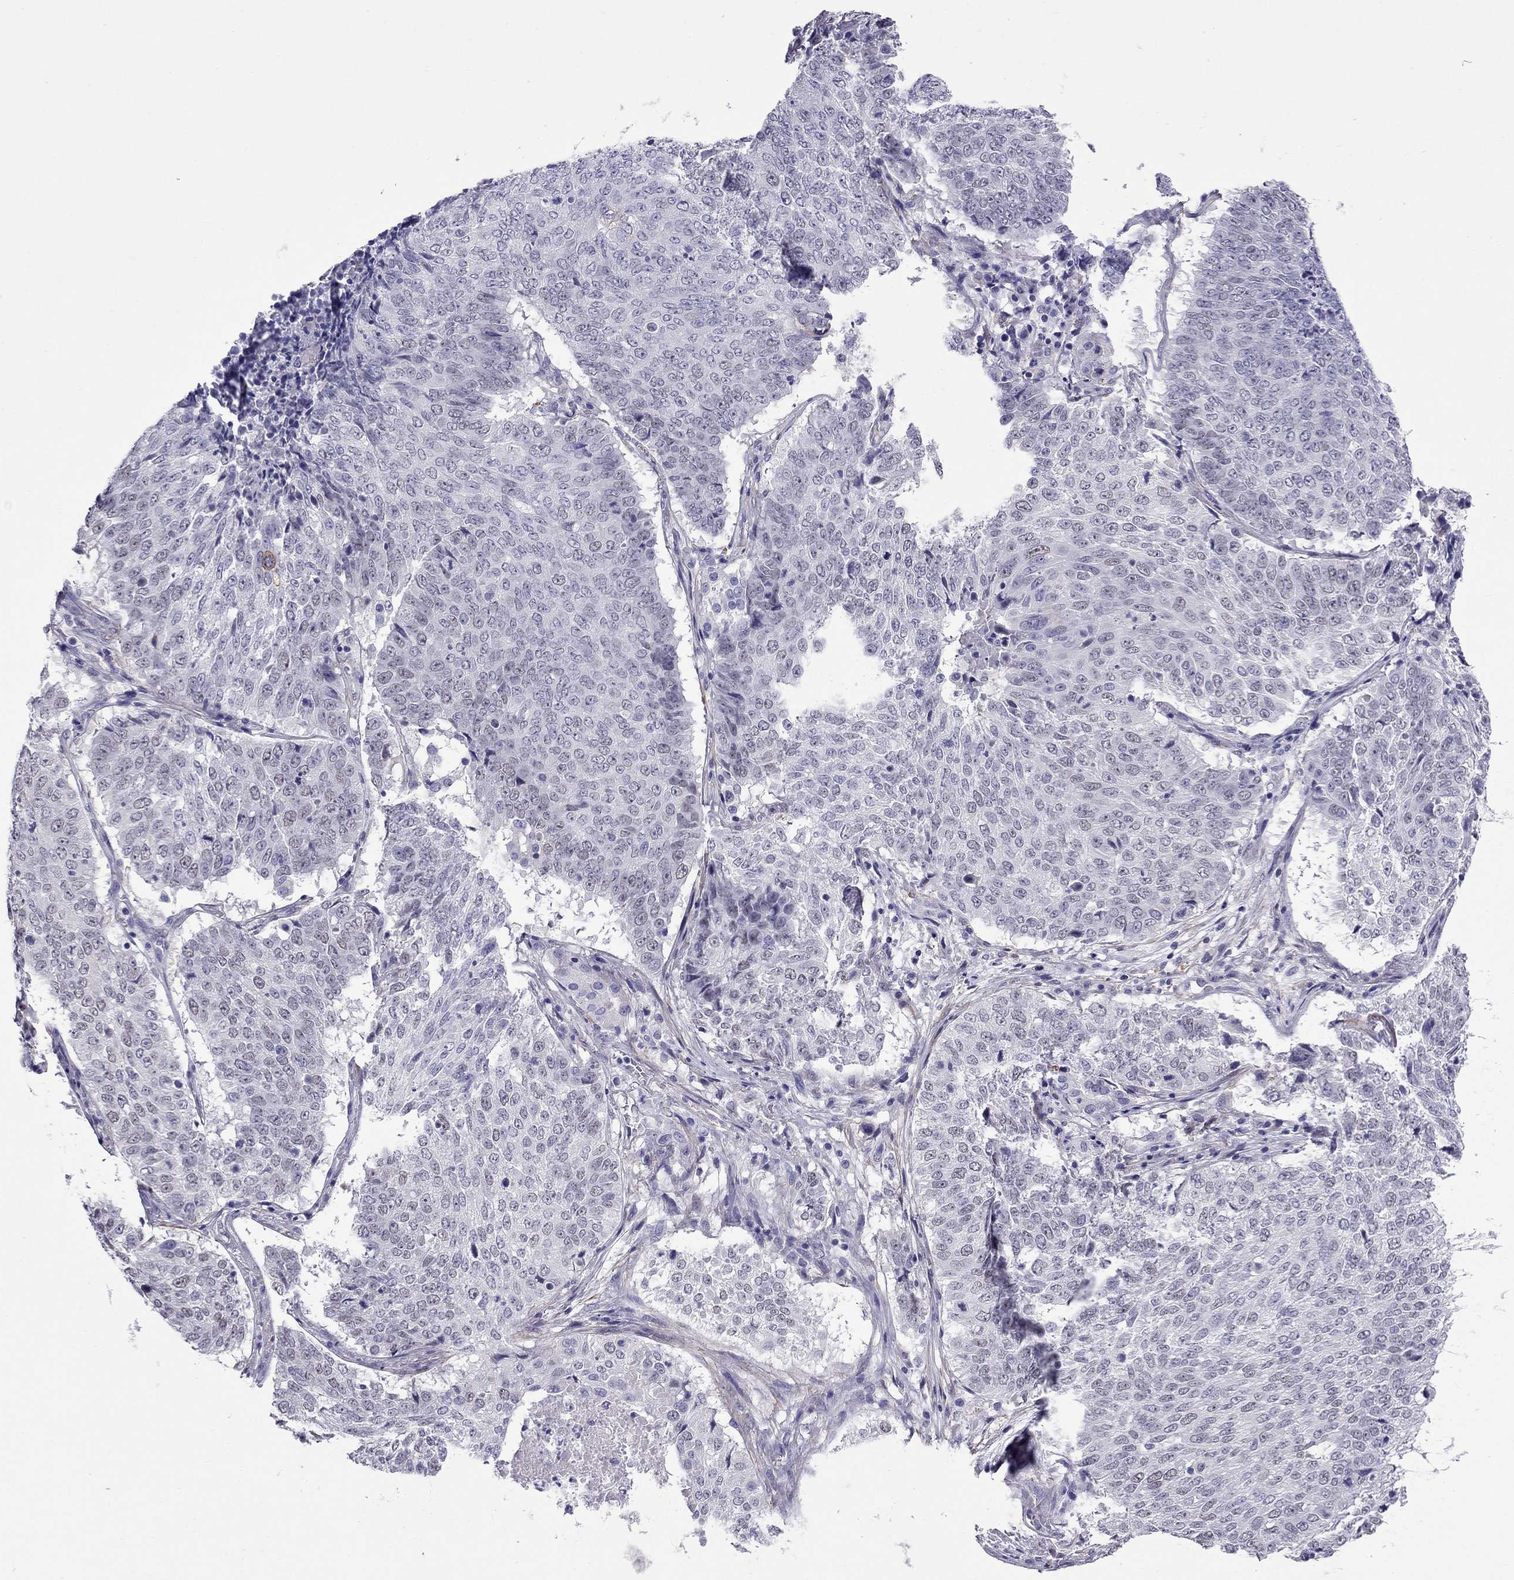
{"staining": {"intensity": "negative", "quantity": "none", "location": "none"}, "tissue": "lung cancer", "cell_type": "Tumor cells", "image_type": "cancer", "snomed": [{"axis": "morphology", "description": "Squamous cell carcinoma, NOS"}, {"axis": "topography", "description": "Lung"}], "caption": "There is no significant positivity in tumor cells of lung squamous cell carcinoma. The staining was performed using DAB (3,3'-diaminobenzidine) to visualize the protein expression in brown, while the nuclei were stained in blue with hematoxylin (Magnification: 20x).", "gene": "CHRNA5", "patient": {"sex": "male", "age": 64}}